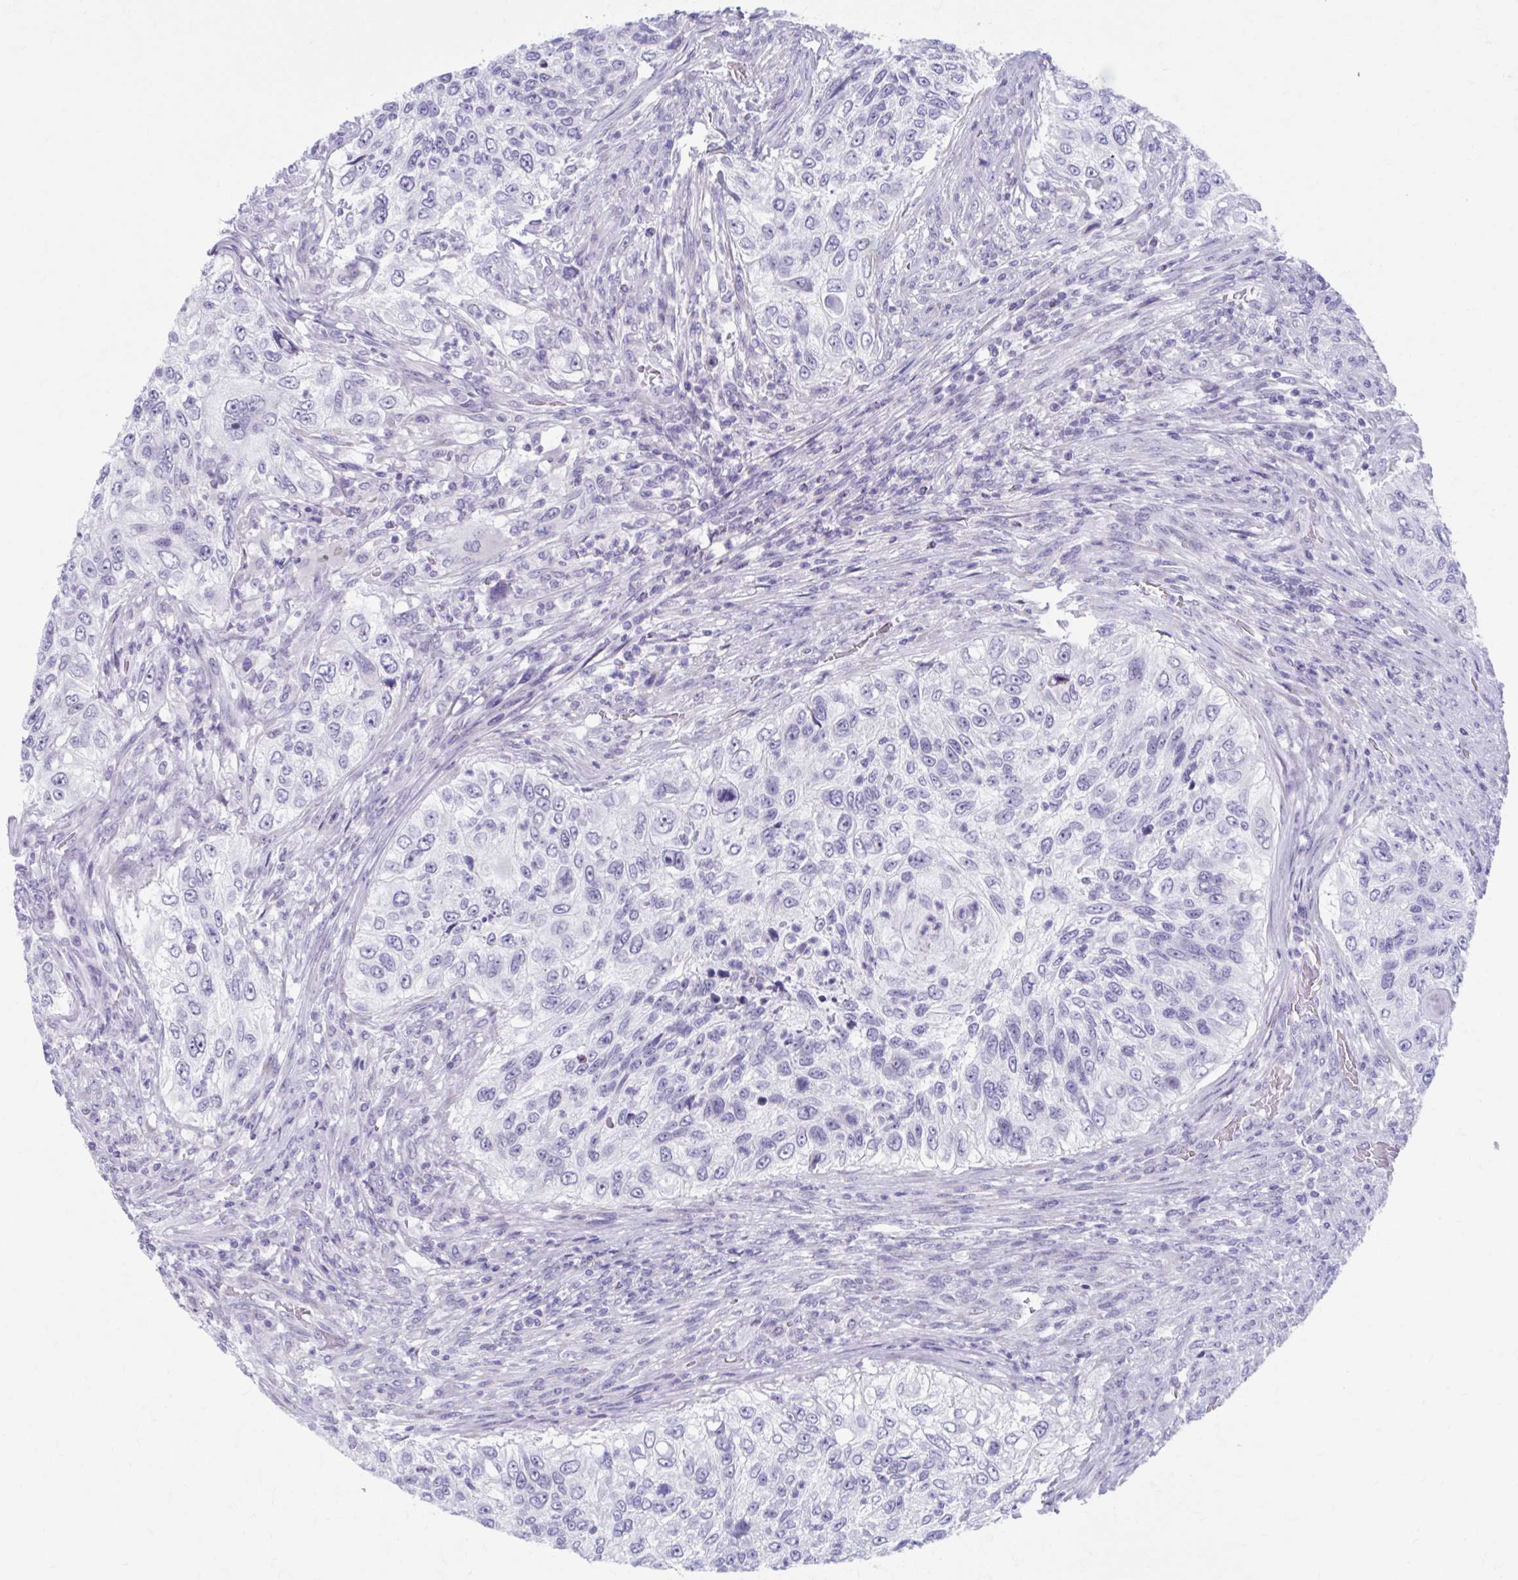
{"staining": {"intensity": "negative", "quantity": "none", "location": "none"}, "tissue": "urothelial cancer", "cell_type": "Tumor cells", "image_type": "cancer", "snomed": [{"axis": "morphology", "description": "Urothelial carcinoma, High grade"}, {"axis": "topography", "description": "Urinary bladder"}], "caption": "The immunohistochemistry micrograph has no significant positivity in tumor cells of urothelial carcinoma (high-grade) tissue.", "gene": "CCDC105", "patient": {"sex": "female", "age": 60}}